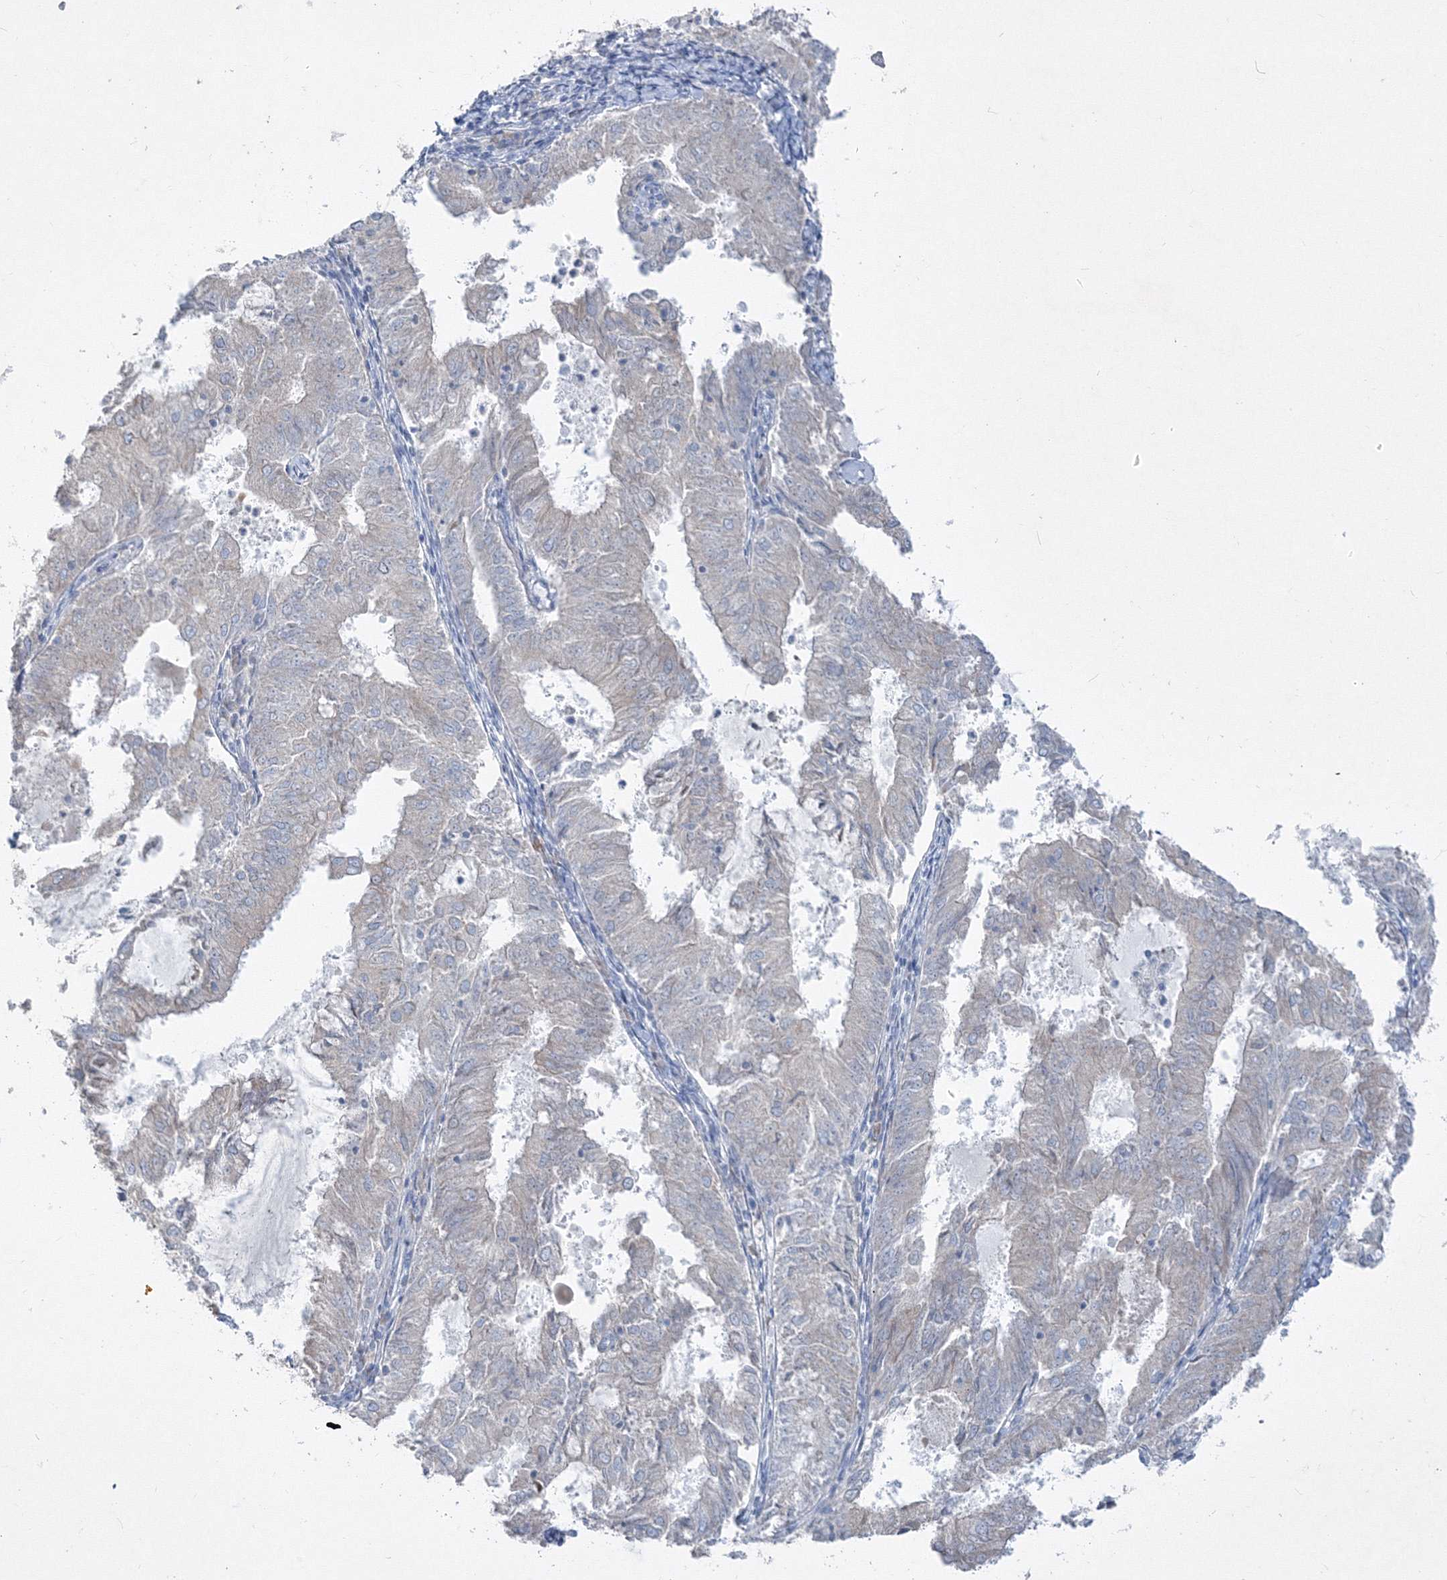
{"staining": {"intensity": "negative", "quantity": "none", "location": "none"}, "tissue": "endometrial cancer", "cell_type": "Tumor cells", "image_type": "cancer", "snomed": [{"axis": "morphology", "description": "Adenocarcinoma, NOS"}, {"axis": "topography", "description": "Endometrium"}], "caption": "This is an IHC histopathology image of human endometrial cancer (adenocarcinoma). There is no expression in tumor cells.", "gene": "IFNAR1", "patient": {"sex": "female", "age": 57}}